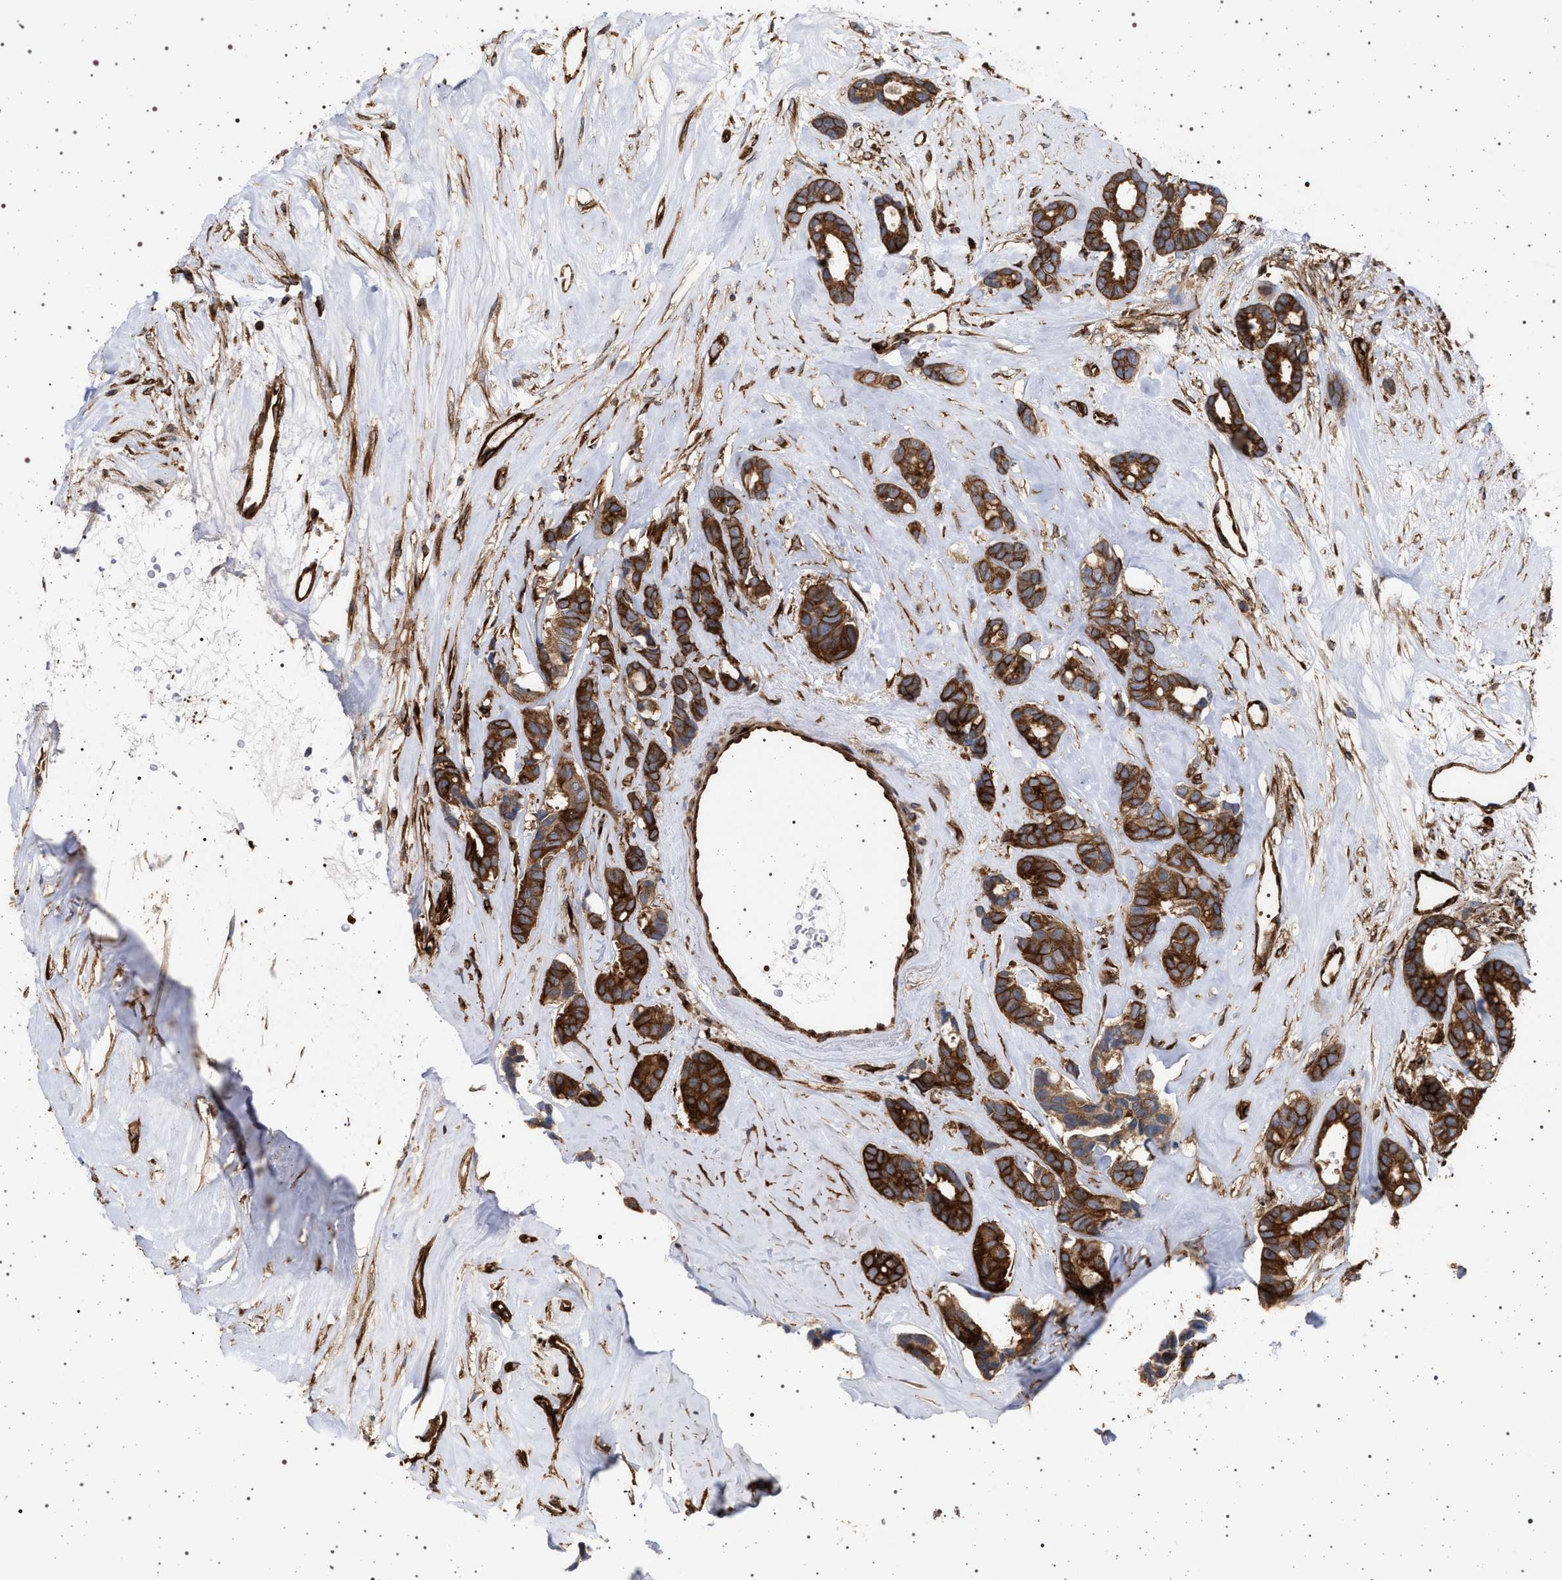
{"staining": {"intensity": "strong", "quantity": ">75%", "location": "cytoplasmic/membranous"}, "tissue": "breast cancer", "cell_type": "Tumor cells", "image_type": "cancer", "snomed": [{"axis": "morphology", "description": "Duct carcinoma"}, {"axis": "topography", "description": "Breast"}], "caption": "Brown immunohistochemical staining in human intraductal carcinoma (breast) shows strong cytoplasmic/membranous staining in approximately >75% of tumor cells.", "gene": "IFT20", "patient": {"sex": "female", "age": 87}}